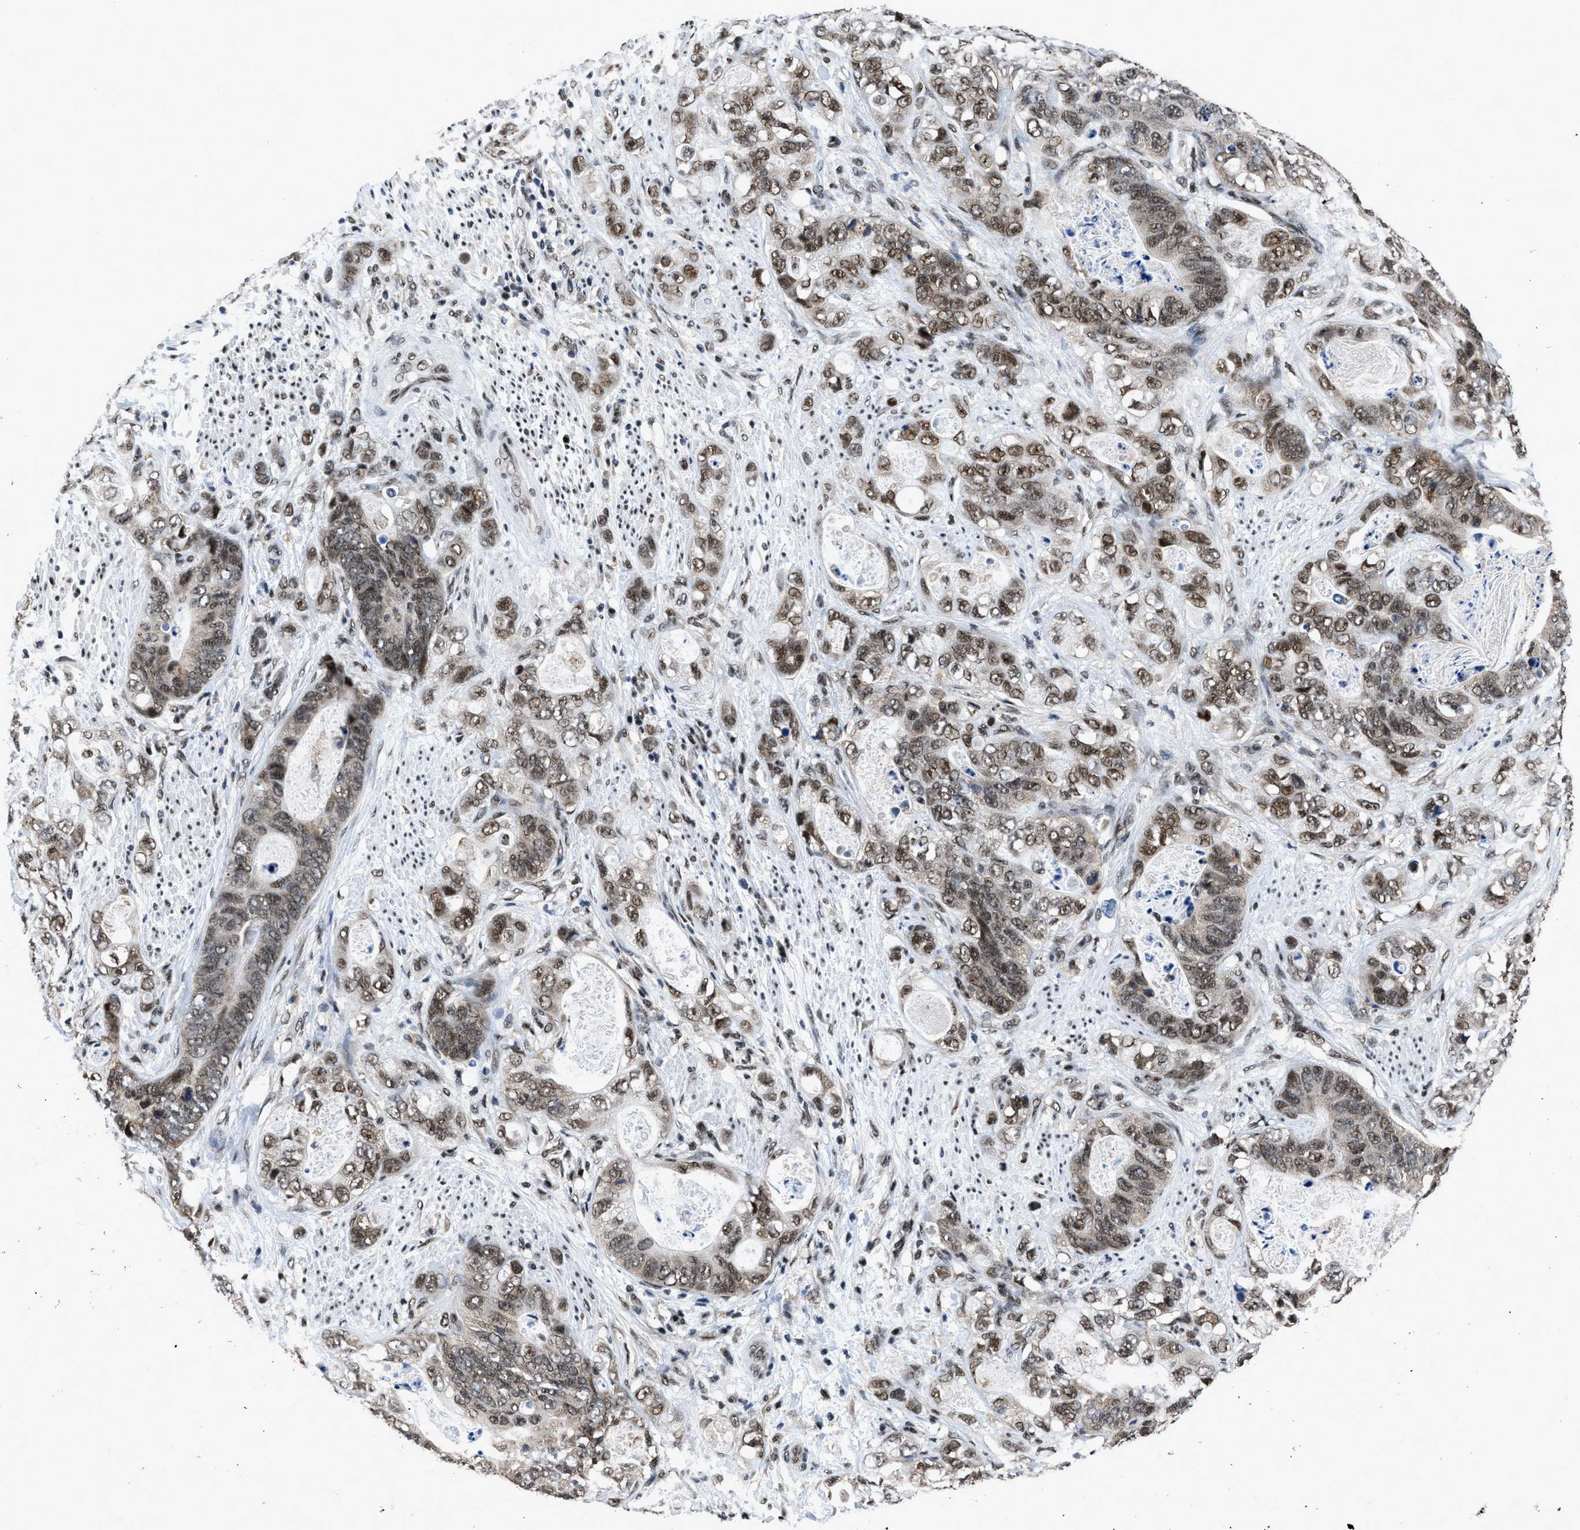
{"staining": {"intensity": "moderate", "quantity": ">75%", "location": "nuclear"}, "tissue": "stomach cancer", "cell_type": "Tumor cells", "image_type": "cancer", "snomed": [{"axis": "morphology", "description": "Adenocarcinoma, NOS"}, {"axis": "topography", "description": "Stomach"}], "caption": "Brown immunohistochemical staining in human adenocarcinoma (stomach) reveals moderate nuclear staining in approximately >75% of tumor cells. (DAB (3,3'-diaminobenzidine) IHC, brown staining for protein, blue staining for nuclei).", "gene": "HNRNPH2", "patient": {"sex": "female", "age": 89}}